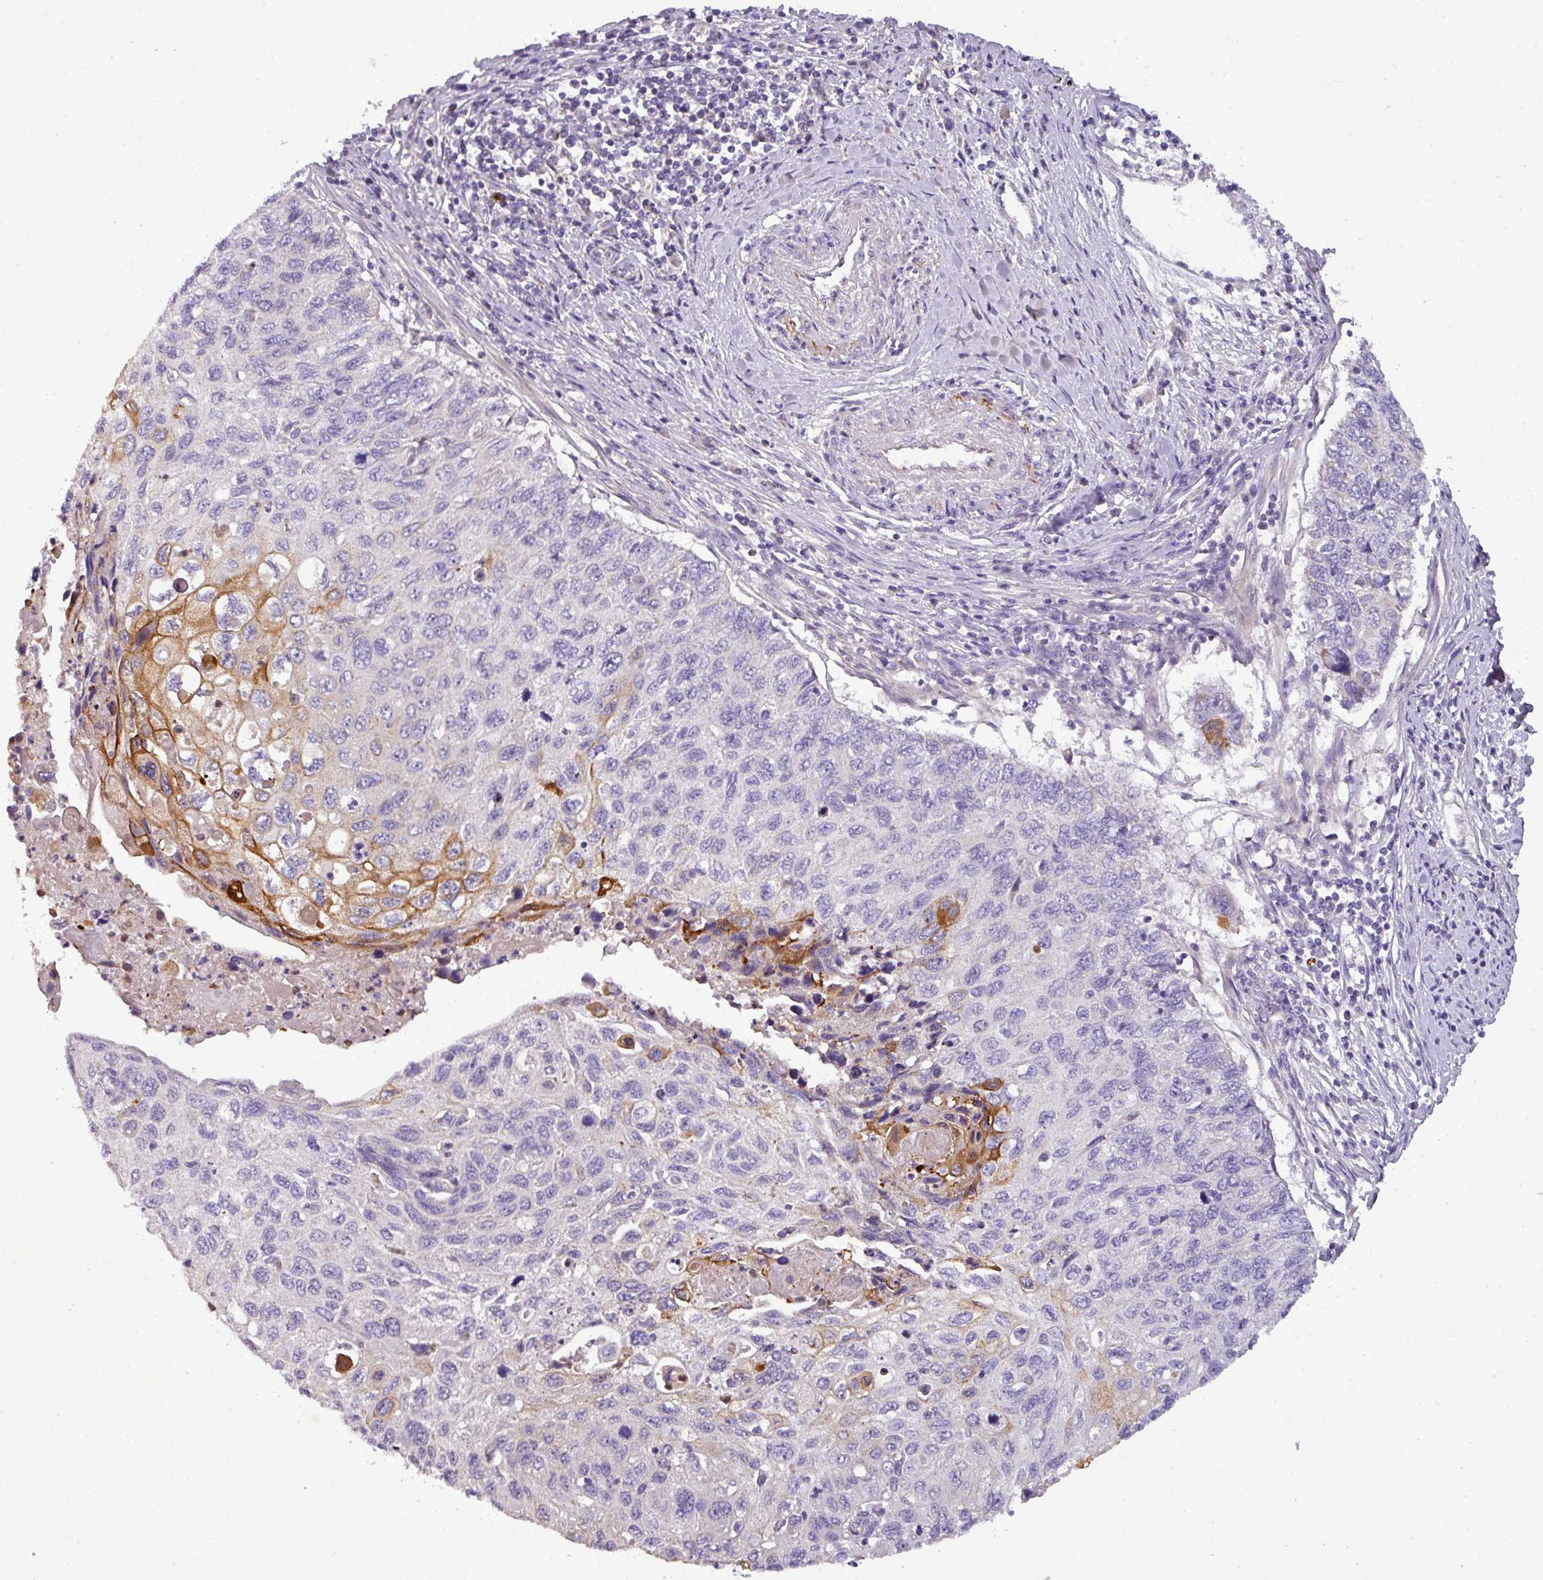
{"staining": {"intensity": "strong", "quantity": "<25%", "location": "cytoplasmic/membranous"}, "tissue": "cervical cancer", "cell_type": "Tumor cells", "image_type": "cancer", "snomed": [{"axis": "morphology", "description": "Squamous cell carcinoma, NOS"}, {"axis": "topography", "description": "Cervix"}], "caption": "Immunohistochemical staining of human cervical squamous cell carcinoma exhibits strong cytoplasmic/membranous protein positivity in about <25% of tumor cells. The staining was performed using DAB to visualize the protein expression in brown, while the nuclei were stained in blue with hematoxylin (Magnification: 20x).", "gene": "PNMA6A", "patient": {"sex": "female", "age": 70}}